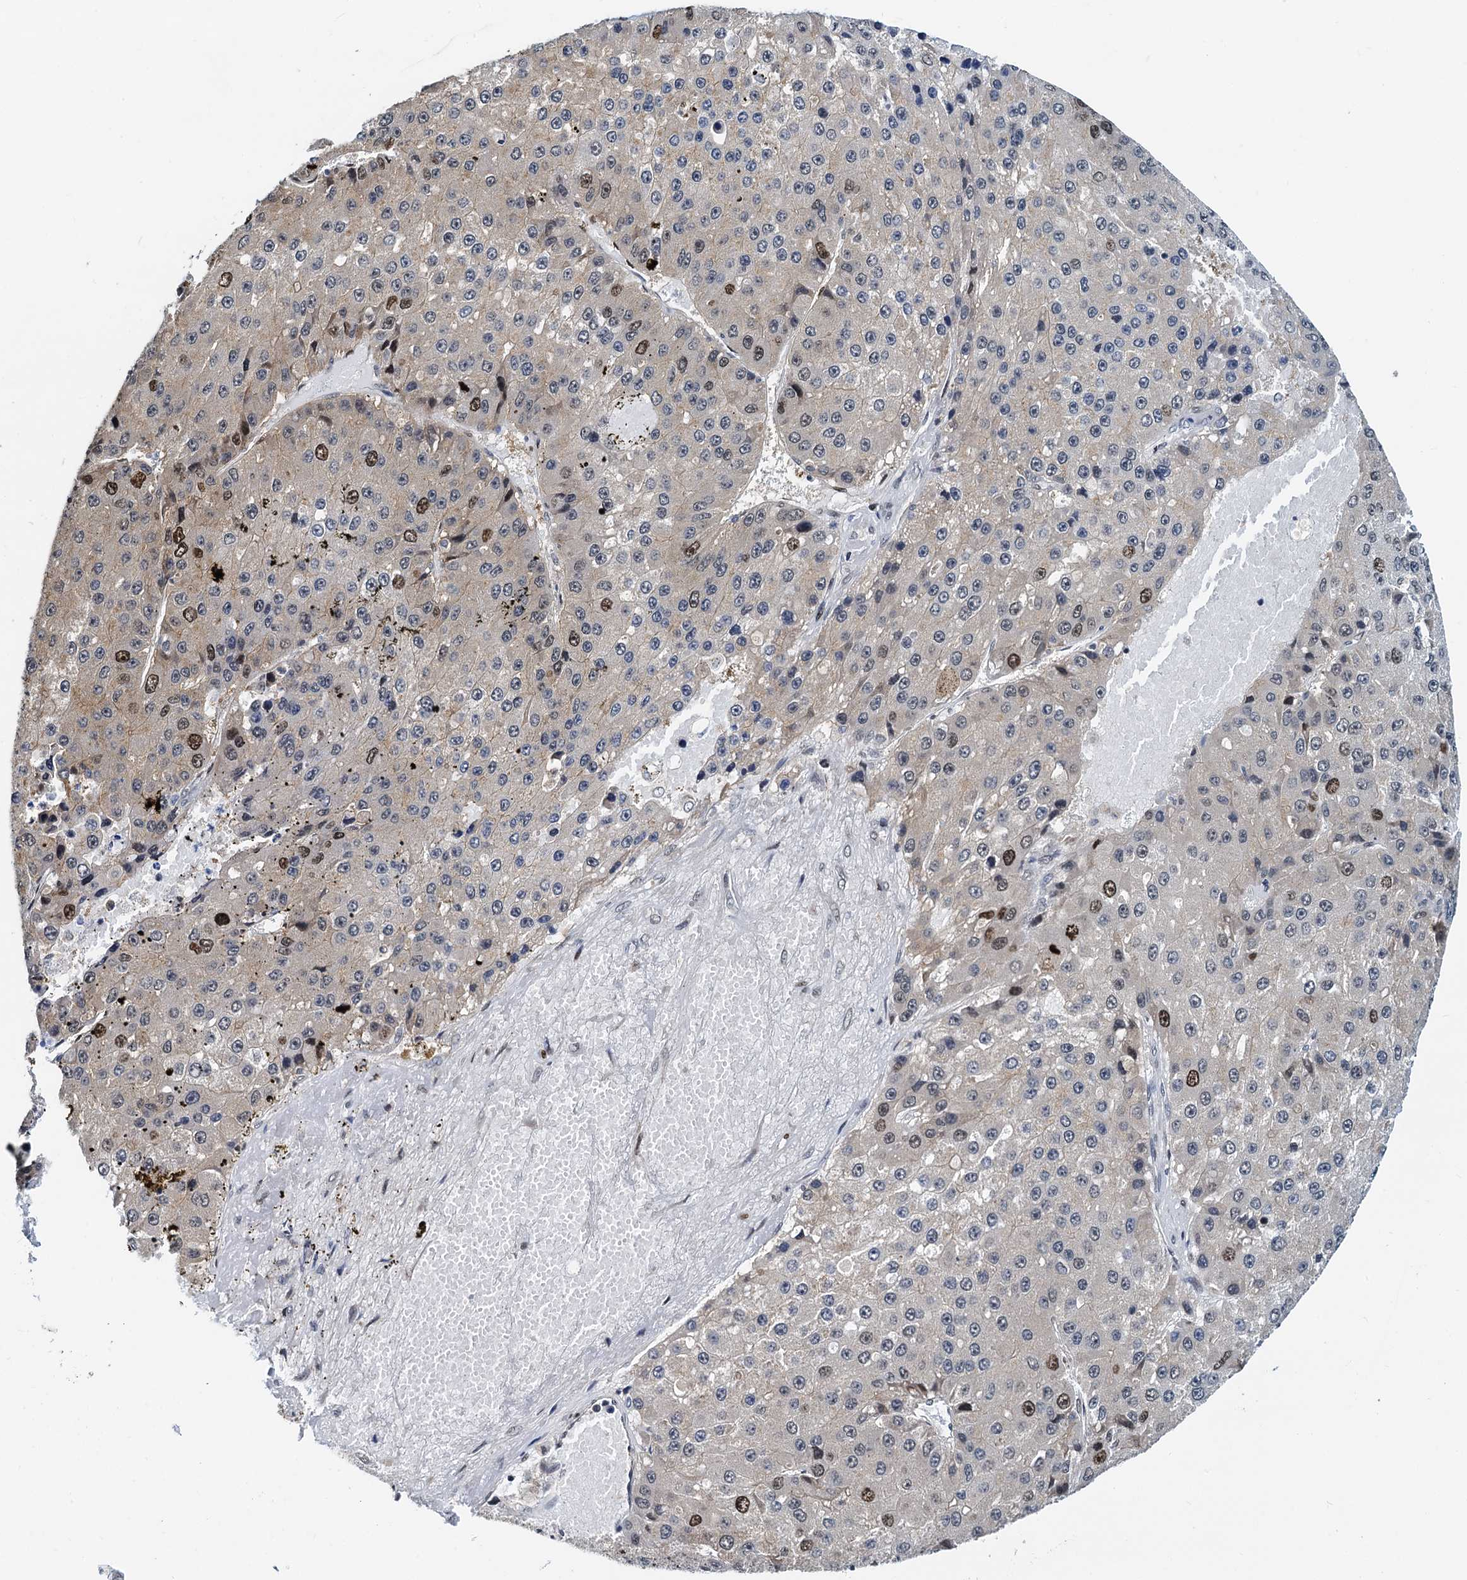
{"staining": {"intensity": "strong", "quantity": "<25%", "location": "nuclear"}, "tissue": "liver cancer", "cell_type": "Tumor cells", "image_type": "cancer", "snomed": [{"axis": "morphology", "description": "Carcinoma, Hepatocellular, NOS"}, {"axis": "topography", "description": "Liver"}], "caption": "Protein analysis of liver cancer (hepatocellular carcinoma) tissue demonstrates strong nuclear positivity in about <25% of tumor cells.", "gene": "PTGES3", "patient": {"sex": "female", "age": 73}}